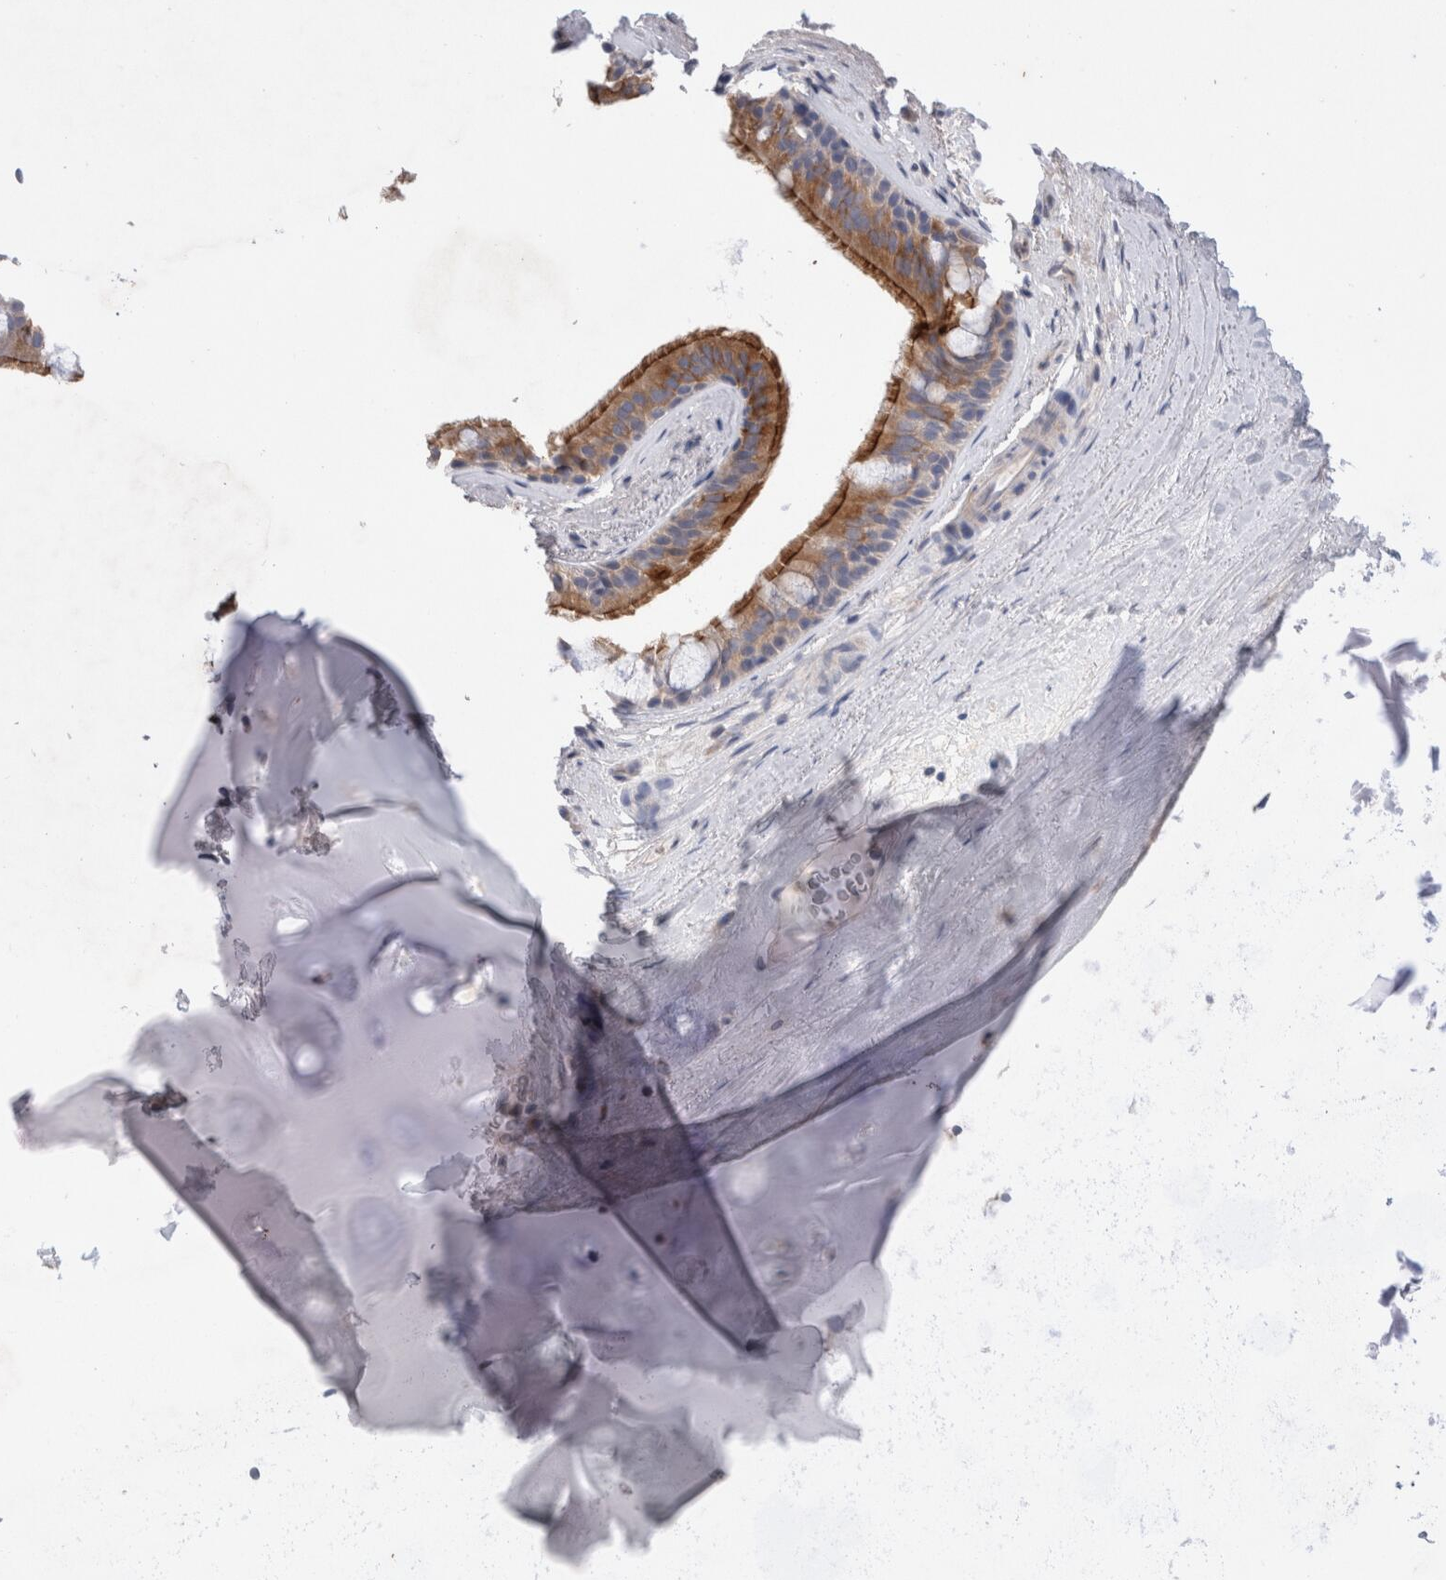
{"staining": {"intensity": "moderate", "quantity": ">75%", "location": "cytoplasmic/membranous"}, "tissue": "bronchus", "cell_type": "Respiratory epithelial cells", "image_type": "normal", "snomed": [{"axis": "morphology", "description": "Normal tissue, NOS"}, {"axis": "topography", "description": "Cartilage tissue"}], "caption": "This image shows unremarkable bronchus stained with IHC to label a protein in brown. The cytoplasmic/membranous of respiratory epithelial cells show moderate positivity for the protein. Nuclei are counter-stained blue.", "gene": "IFT74", "patient": {"sex": "female", "age": 63}}